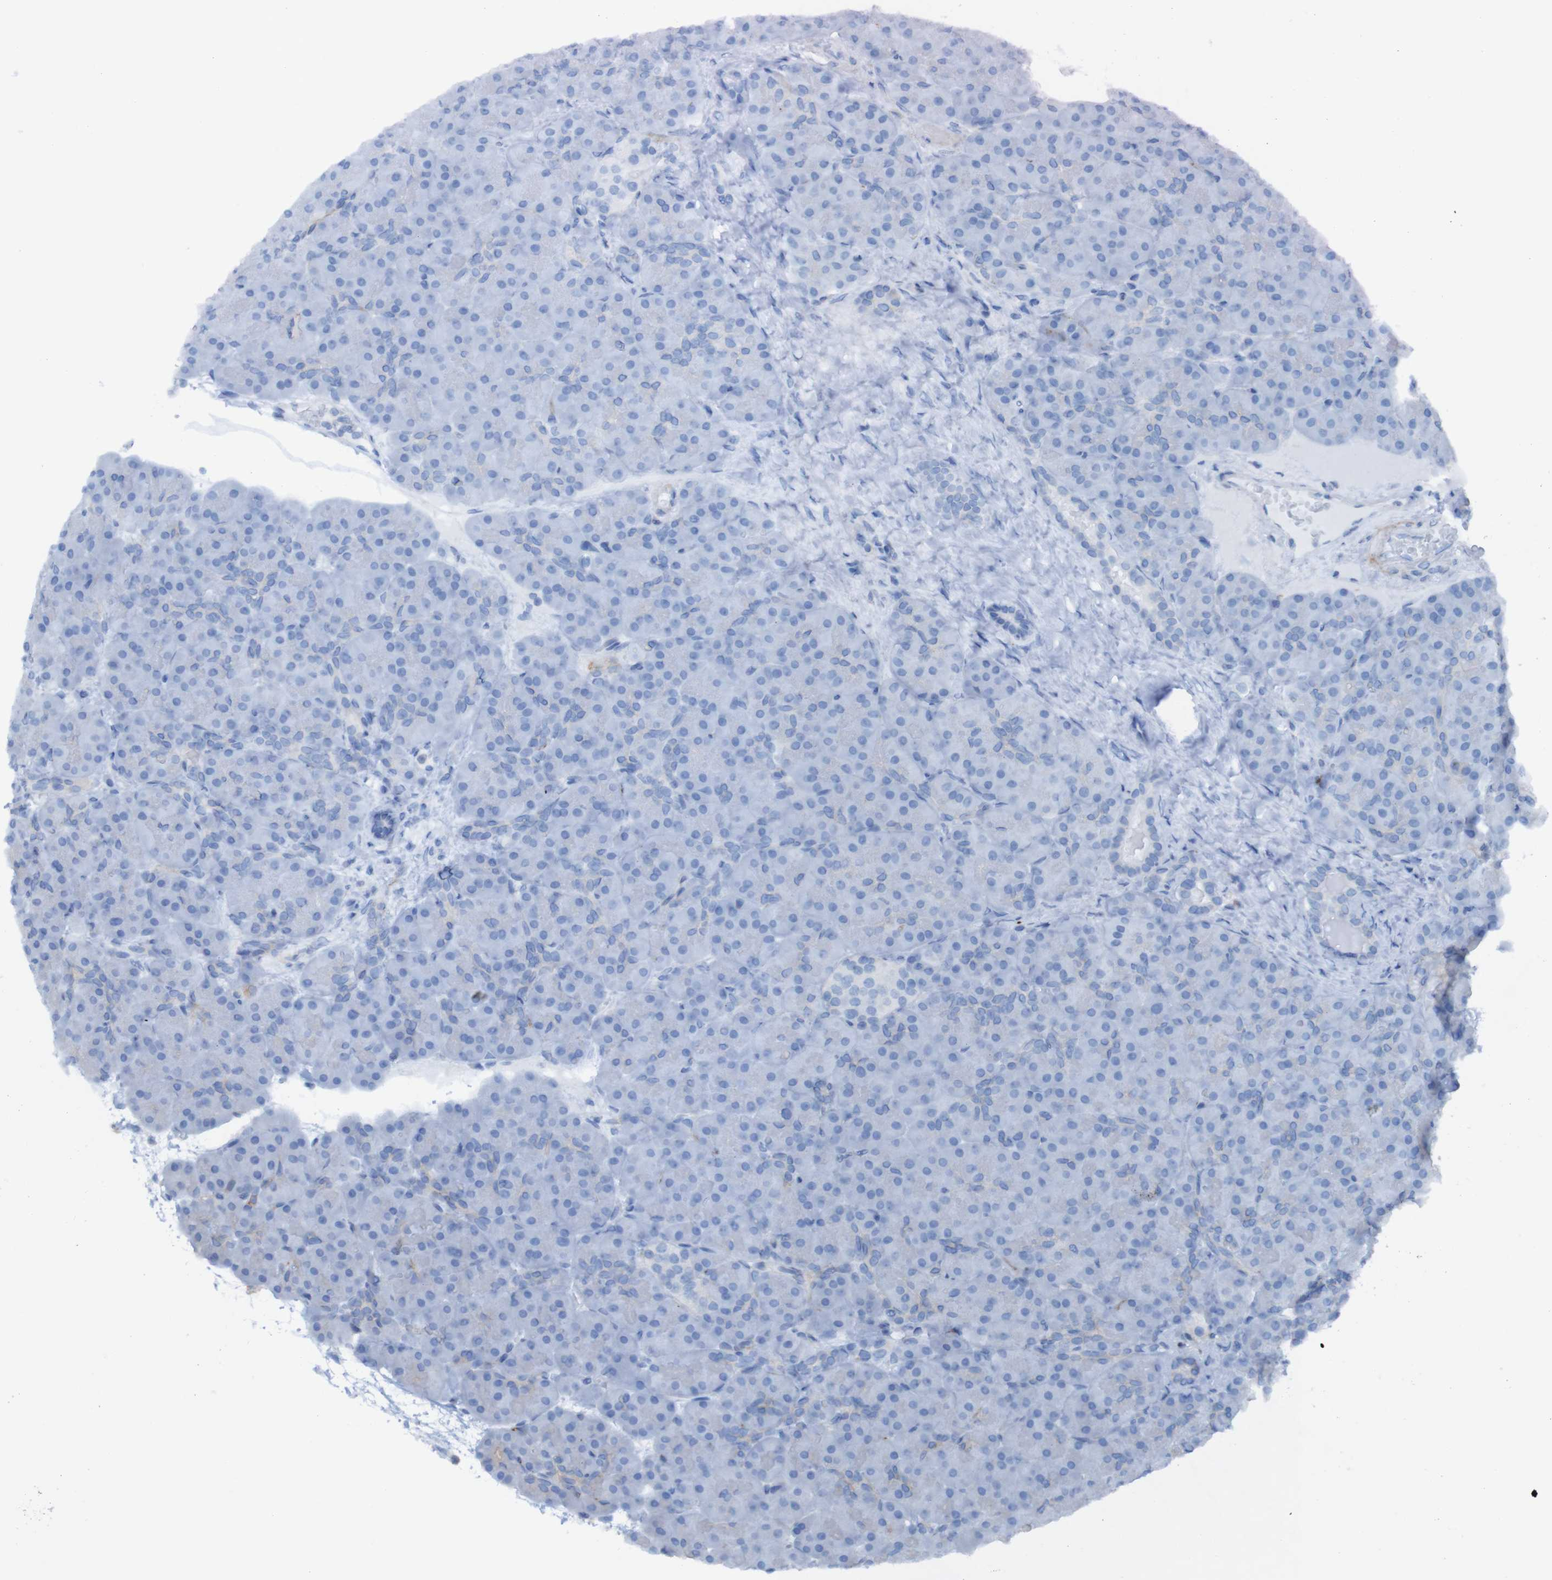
{"staining": {"intensity": "negative", "quantity": "none", "location": "none"}, "tissue": "pancreas", "cell_type": "Exocrine glandular cells", "image_type": "normal", "snomed": [{"axis": "morphology", "description": "Normal tissue, NOS"}, {"axis": "topography", "description": "Pancreas"}], "caption": "IHC of normal pancreas reveals no staining in exocrine glandular cells.", "gene": "RNF182", "patient": {"sex": "male", "age": 66}}